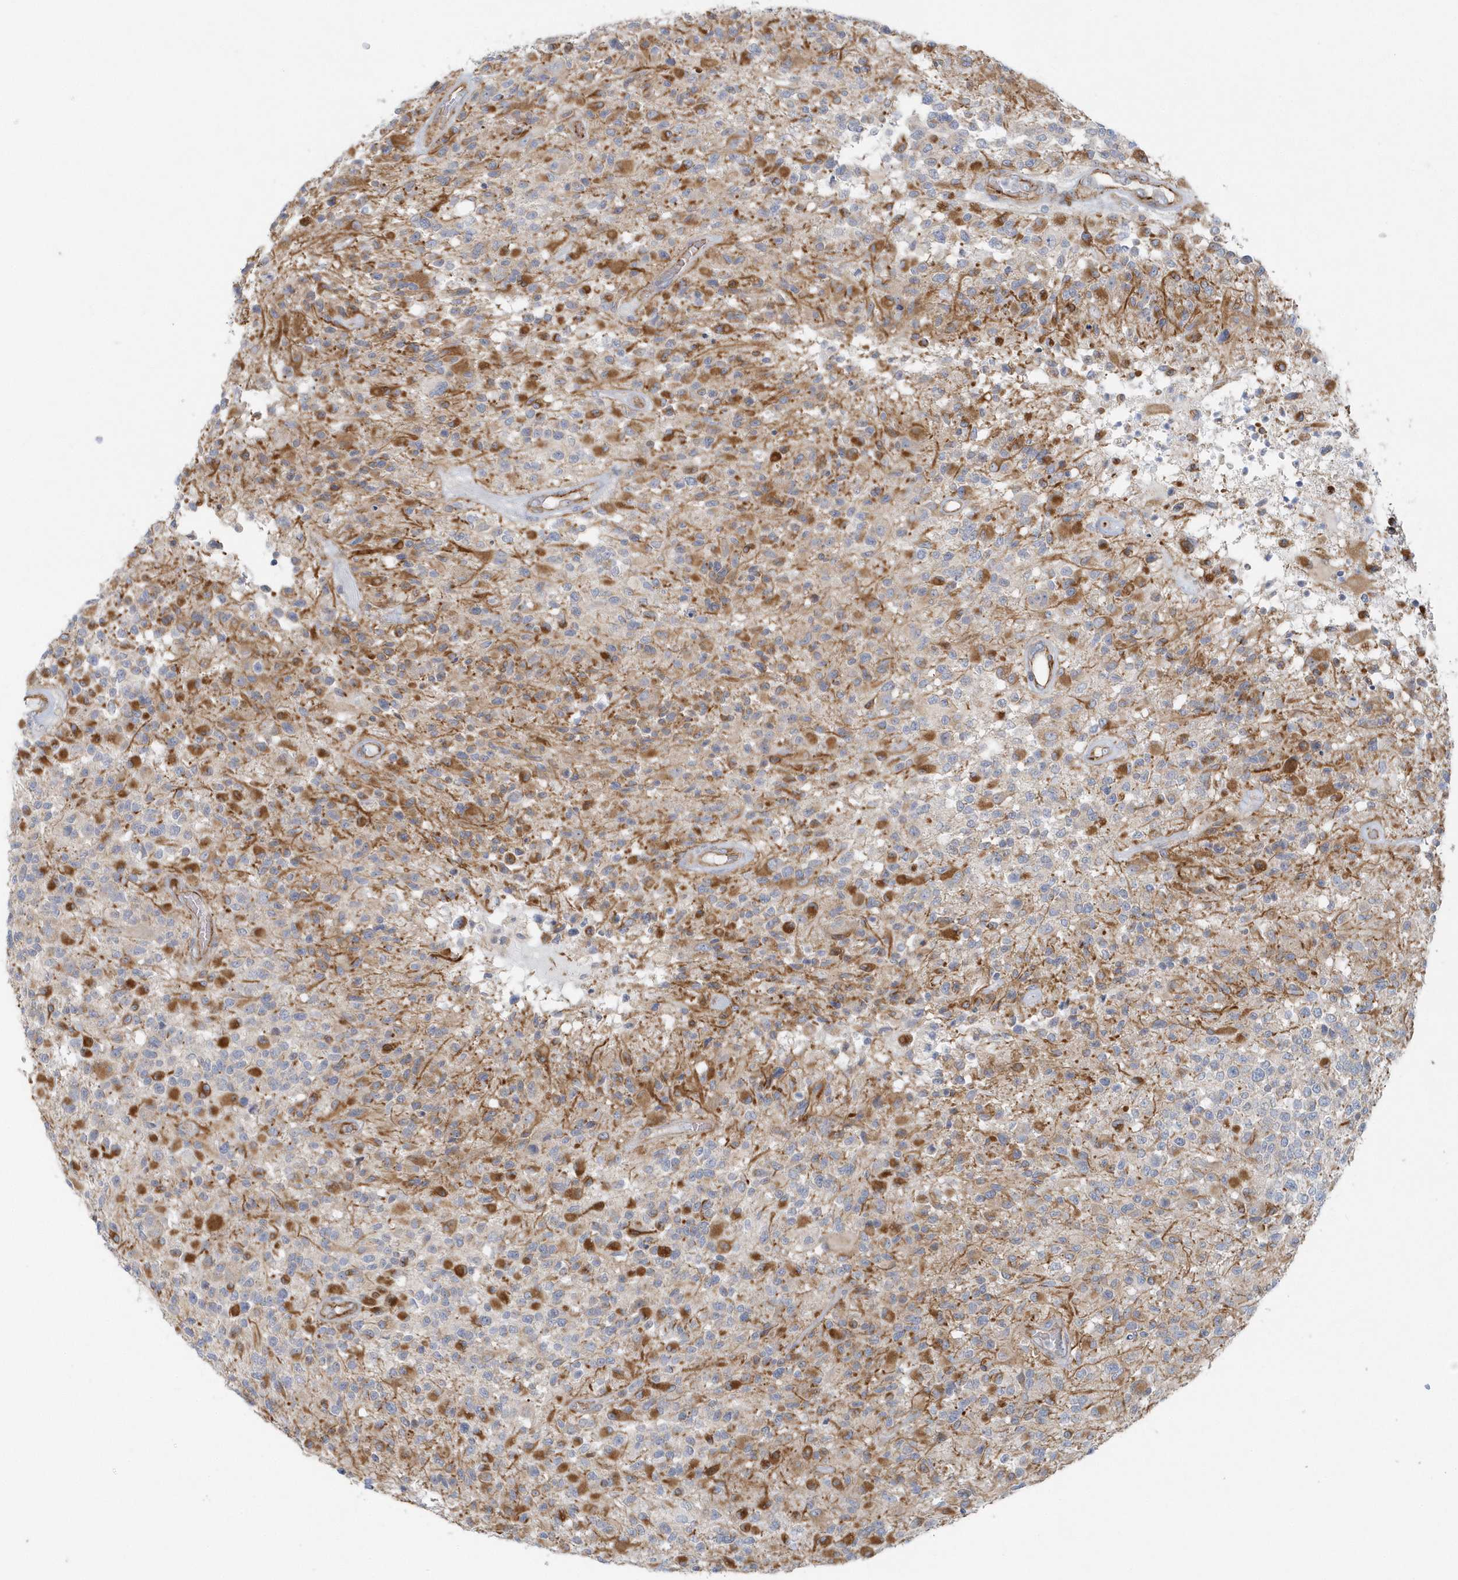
{"staining": {"intensity": "moderate", "quantity": "<25%", "location": "cytoplasmic/membranous"}, "tissue": "glioma", "cell_type": "Tumor cells", "image_type": "cancer", "snomed": [{"axis": "morphology", "description": "Glioma, malignant, High grade"}, {"axis": "morphology", "description": "Glioblastoma, NOS"}, {"axis": "topography", "description": "Brain"}], "caption": "Protein expression analysis of glioma shows moderate cytoplasmic/membranous staining in about <25% of tumor cells. The protein of interest is stained brown, and the nuclei are stained in blue (DAB (3,3'-diaminobenzidine) IHC with brightfield microscopy, high magnification).", "gene": "GPR152", "patient": {"sex": "male", "age": 60}}